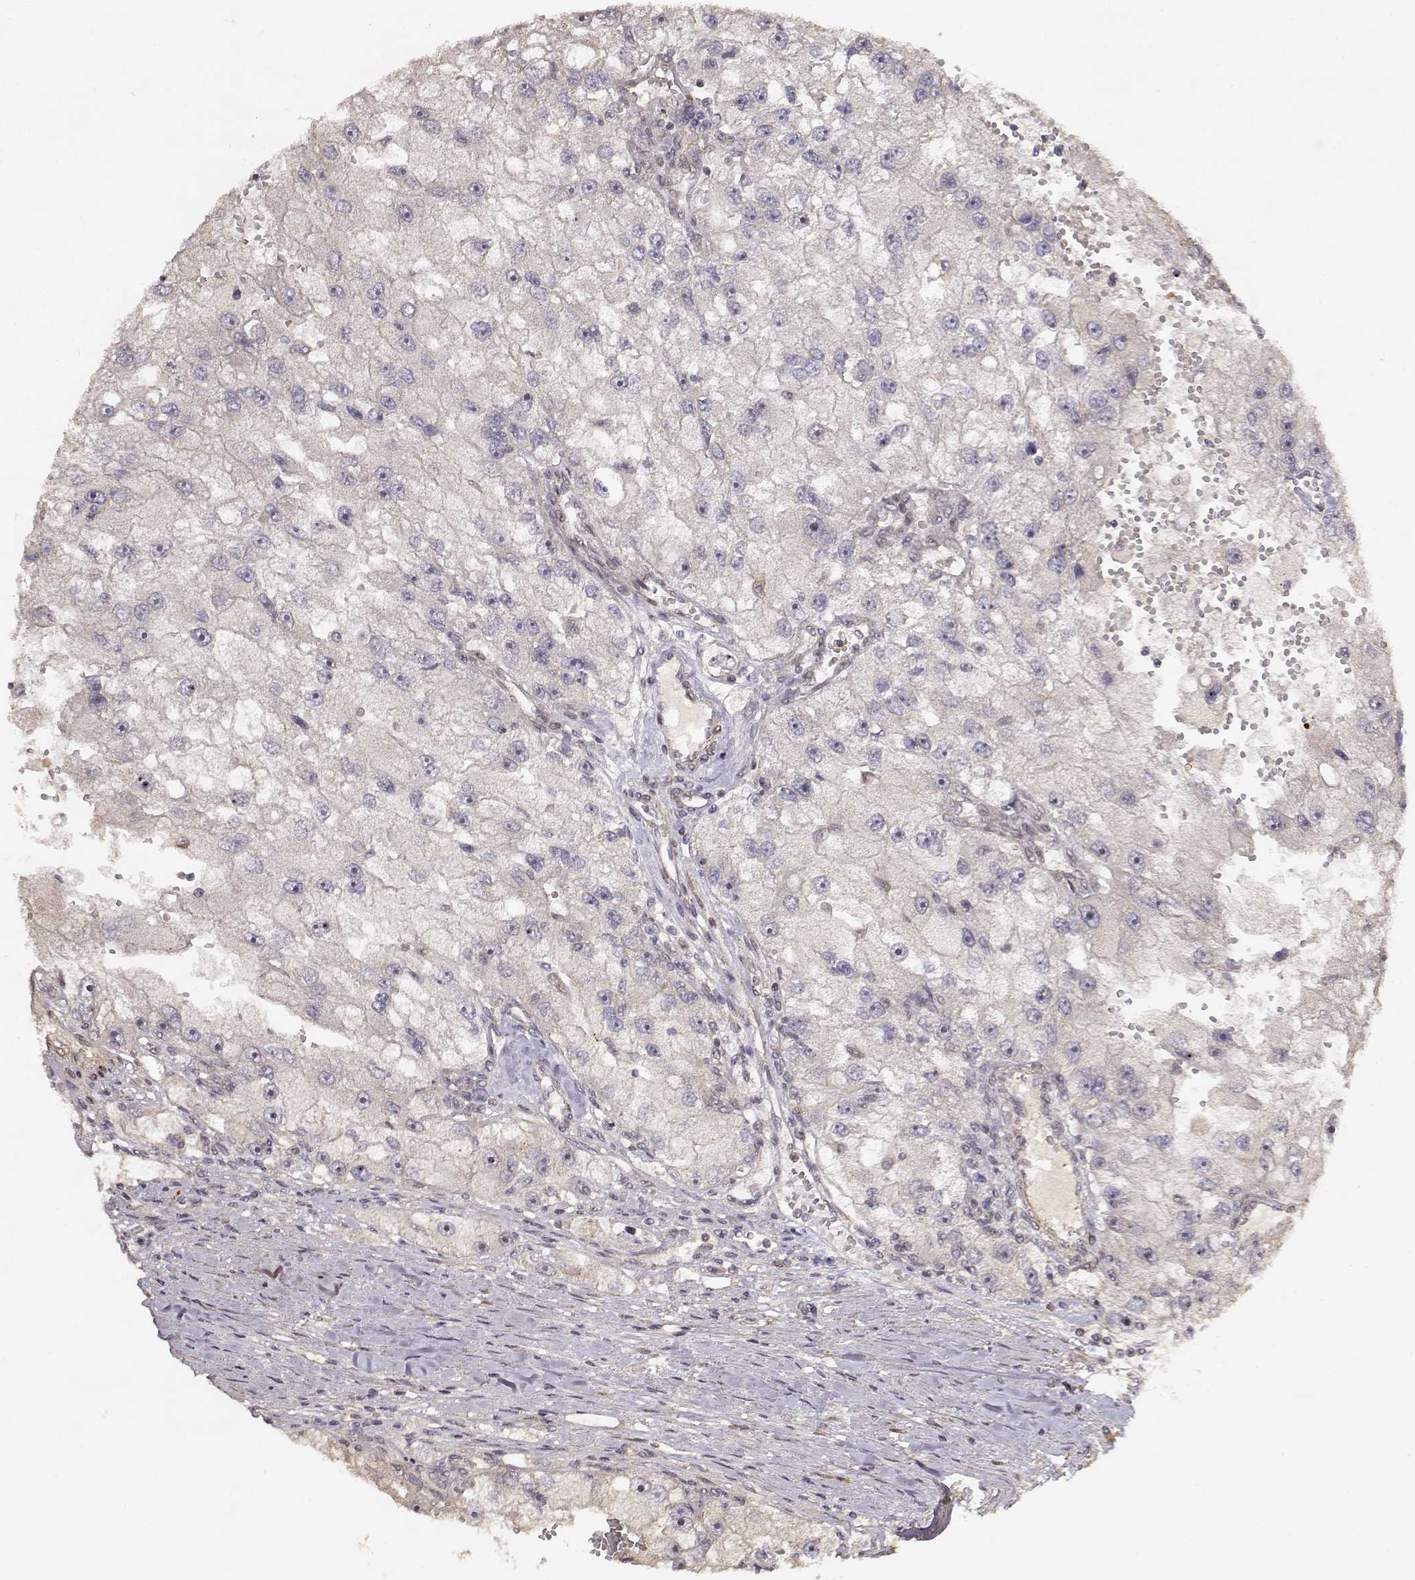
{"staining": {"intensity": "negative", "quantity": "none", "location": "none"}, "tissue": "renal cancer", "cell_type": "Tumor cells", "image_type": "cancer", "snomed": [{"axis": "morphology", "description": "Adenocarcinoma, NOS"}, {"axis": "topography", "description": "Kidney"}], "caption": "DAB (3,3'-diaminobenzidine) immunohistochemical staining of renal adenocarcinoma shows no significant staining in tumor cells. The staining is performed using DAB brown chromogen with nuclei counter-stained in using hematoxylin.", "gene": "PICK1", "patient": {"sex": "male", "age": 63}}